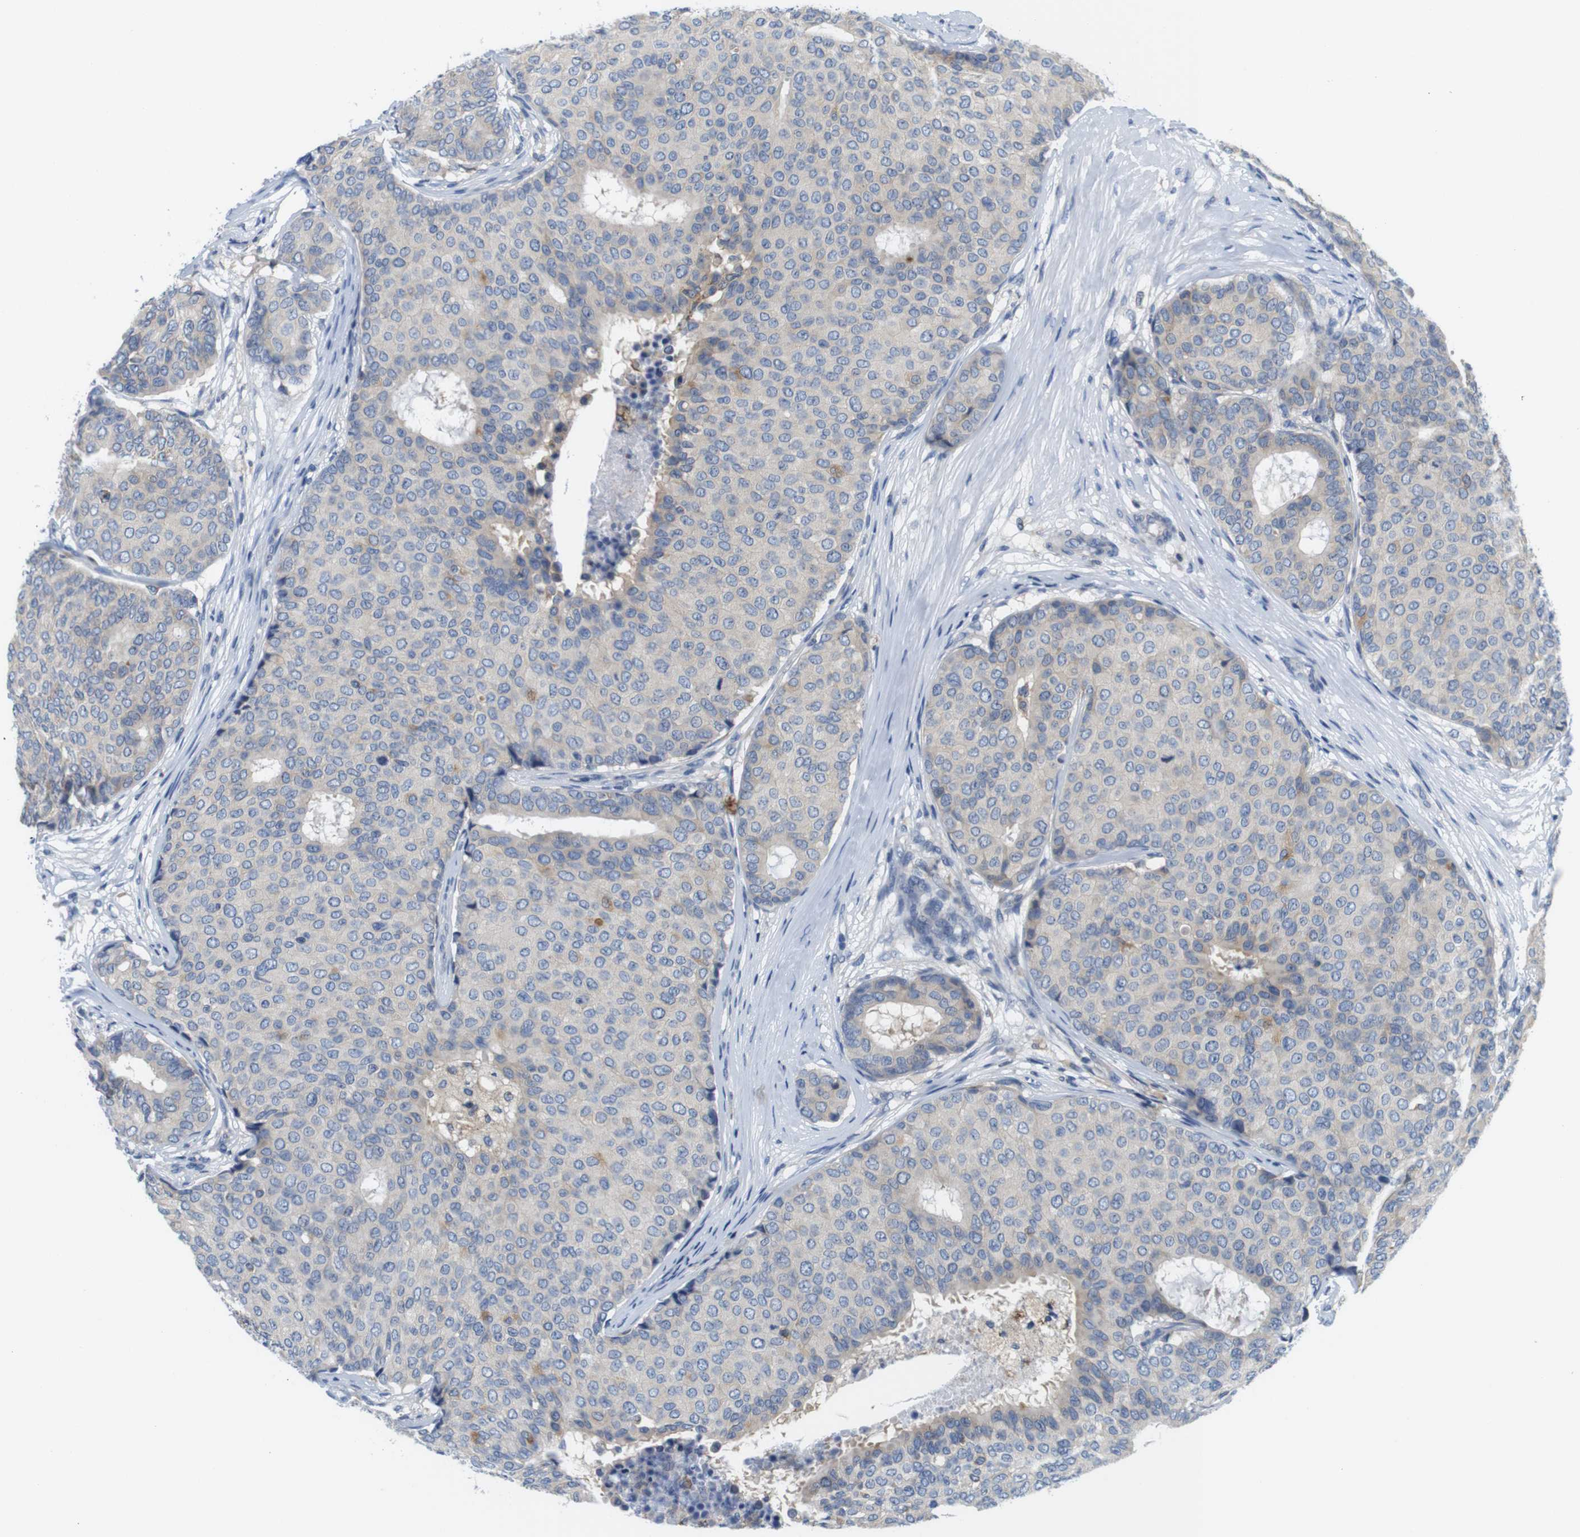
{"staining": {"intensity": "negative", "quantity": "none", "location": "none"}, "tissue": "breast cancer", "cell_type": "Tumor cells", "image_type": "cancer", "snomed": [{"axis": "morphology", "description": "Duct carcinoma"}, {"axis": "topography", "description": "Breast"}], "caption": "Photomicrograph shows no significant protein expression in tumor cells of breast cancer (infiltrating ductal carcinoma).", "gene": "CNGA2", "patient": {"sex": "female", "age": 75}}